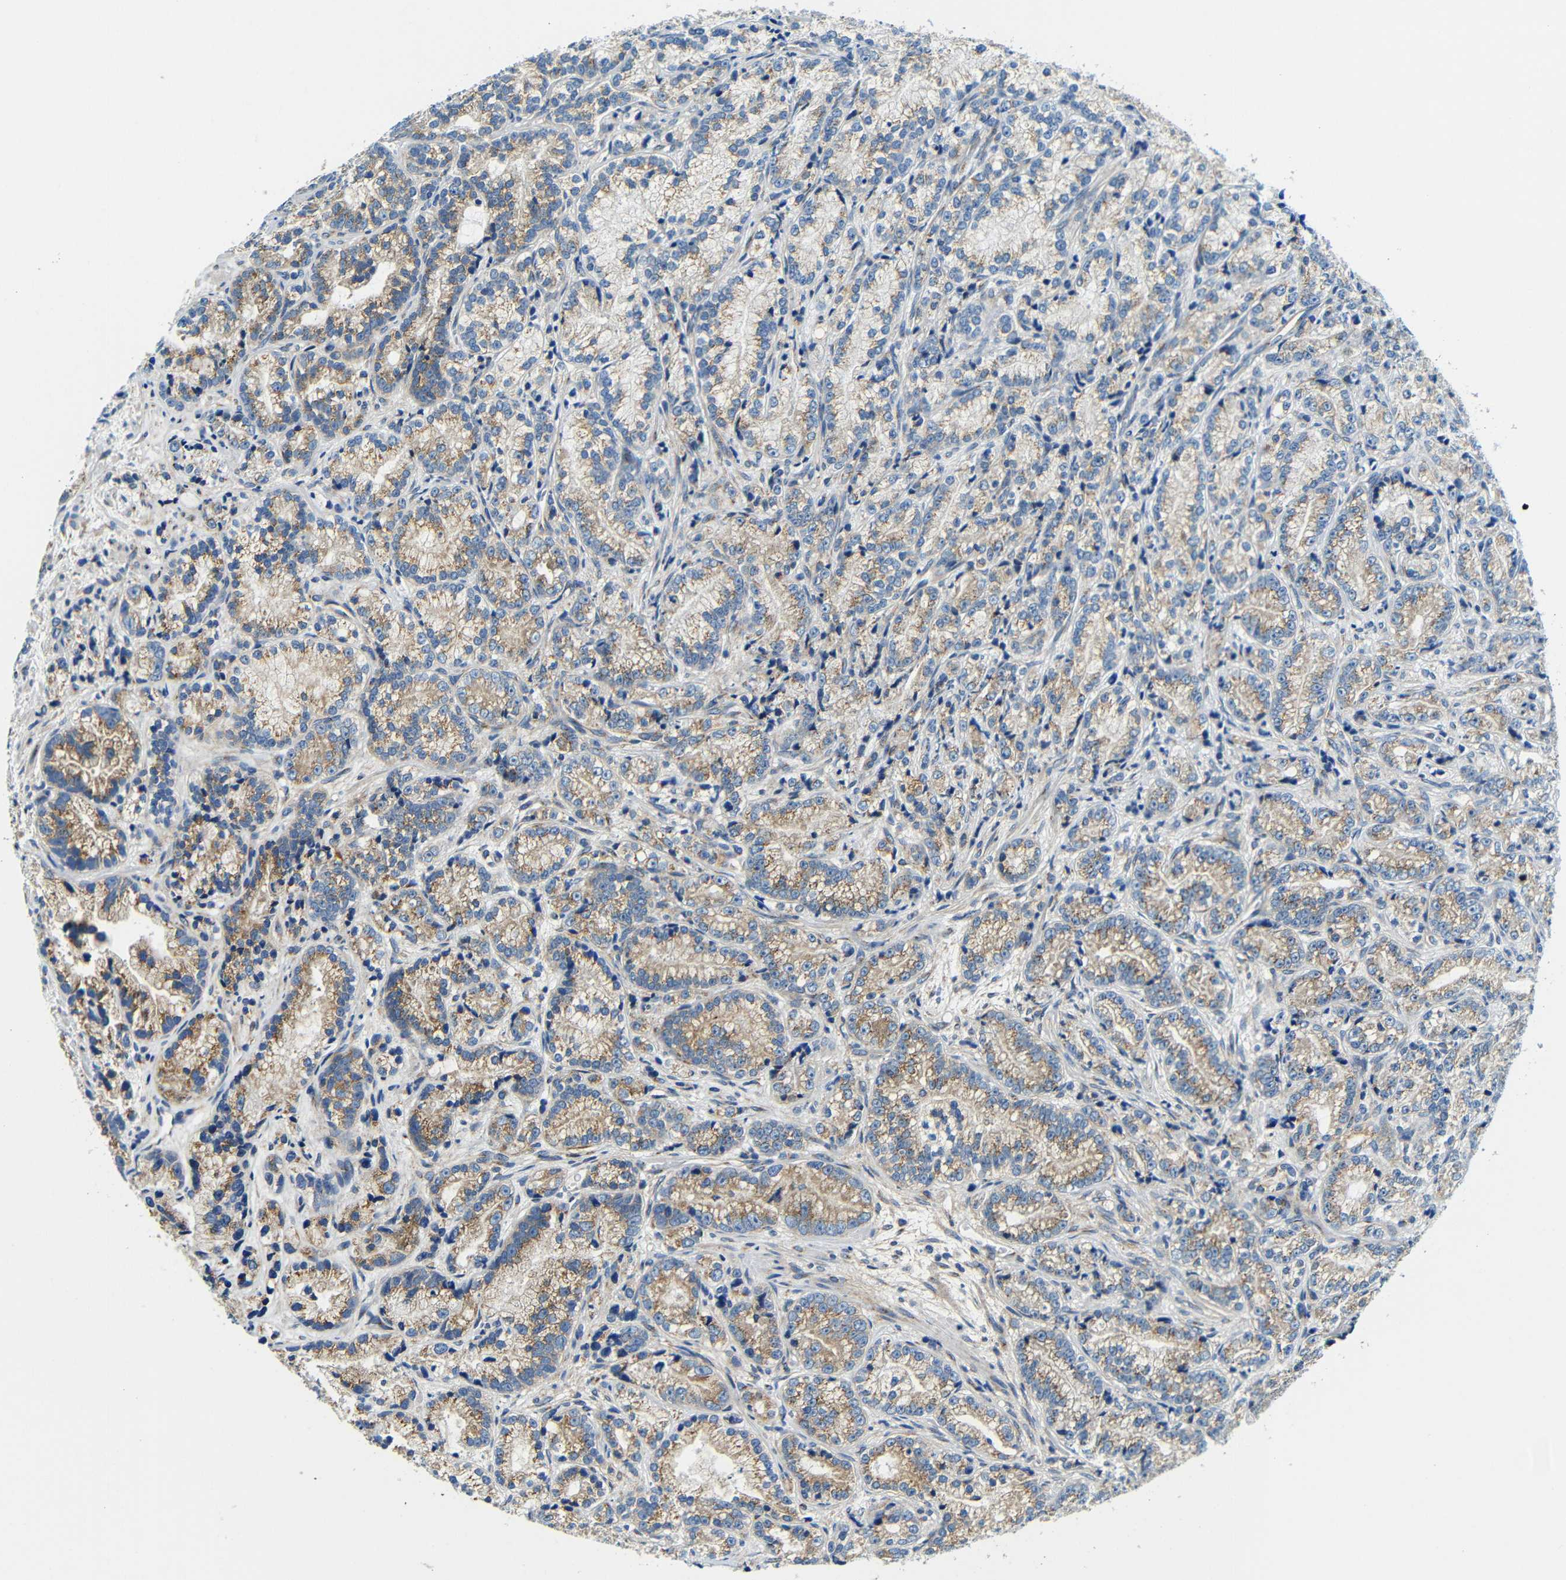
{"staining": {"intensity": "moderate", "quantity": "25%-75%", "location": "cytoplasmic/membranous"}, "tissue": "prostate cancer", "cell_type": "Tumor cells", "image_type": "cancer", "snomed": [{"axis": "morphology", "description": "Adenocarcinoma, Low grade"}, {"axis": "topography", "description": "Prostate"}], "caption": "Prostate cancer (low-grade adenocarcinoma) stained for a protein (brown) exhibits moderate cytoplasmic/membranous positive expression in approximately 25%-75% of tumor cells.", "gene": "USO1", "patient": {"sex": "male", "age": 89}}